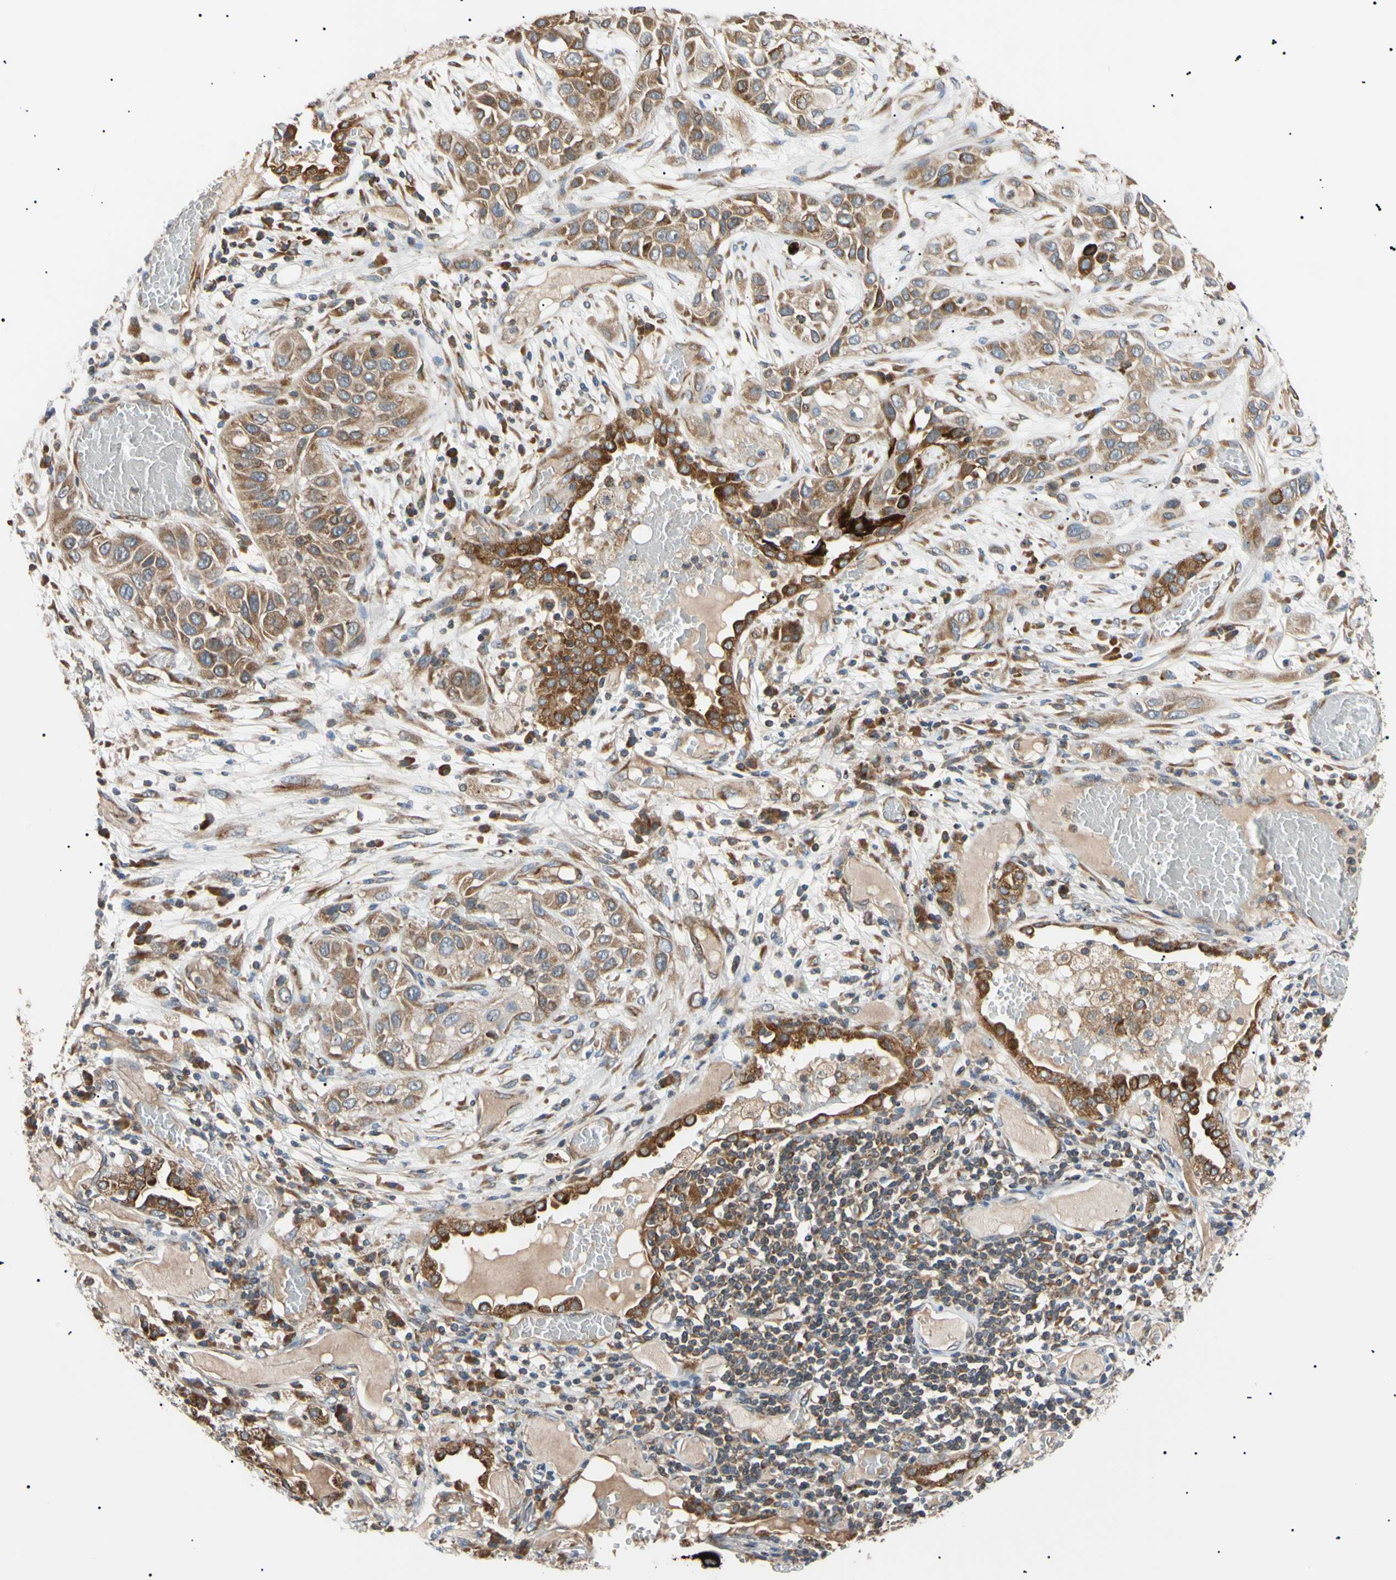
{"staining": {"intensity": "moderate", "quantity": ">75%", "location": "cytoplasmic/membranous"}, "tissue": "lung cancer", "cell_type": "Tumor cells", "image_type": "cancer", "snomed": [{"axis": "morphology", "description": "Squamous cell carcinoma, NOS"}, {"axis": "topography", "description": "Lung"}], "caption": "Lung squamous cell carcinoma tissue displays moderate cytoplasmic/membranous expression in approximately >75% of tumor cells", "gene": "VAPA", "patient": {"sex": "male", "age": 71}}